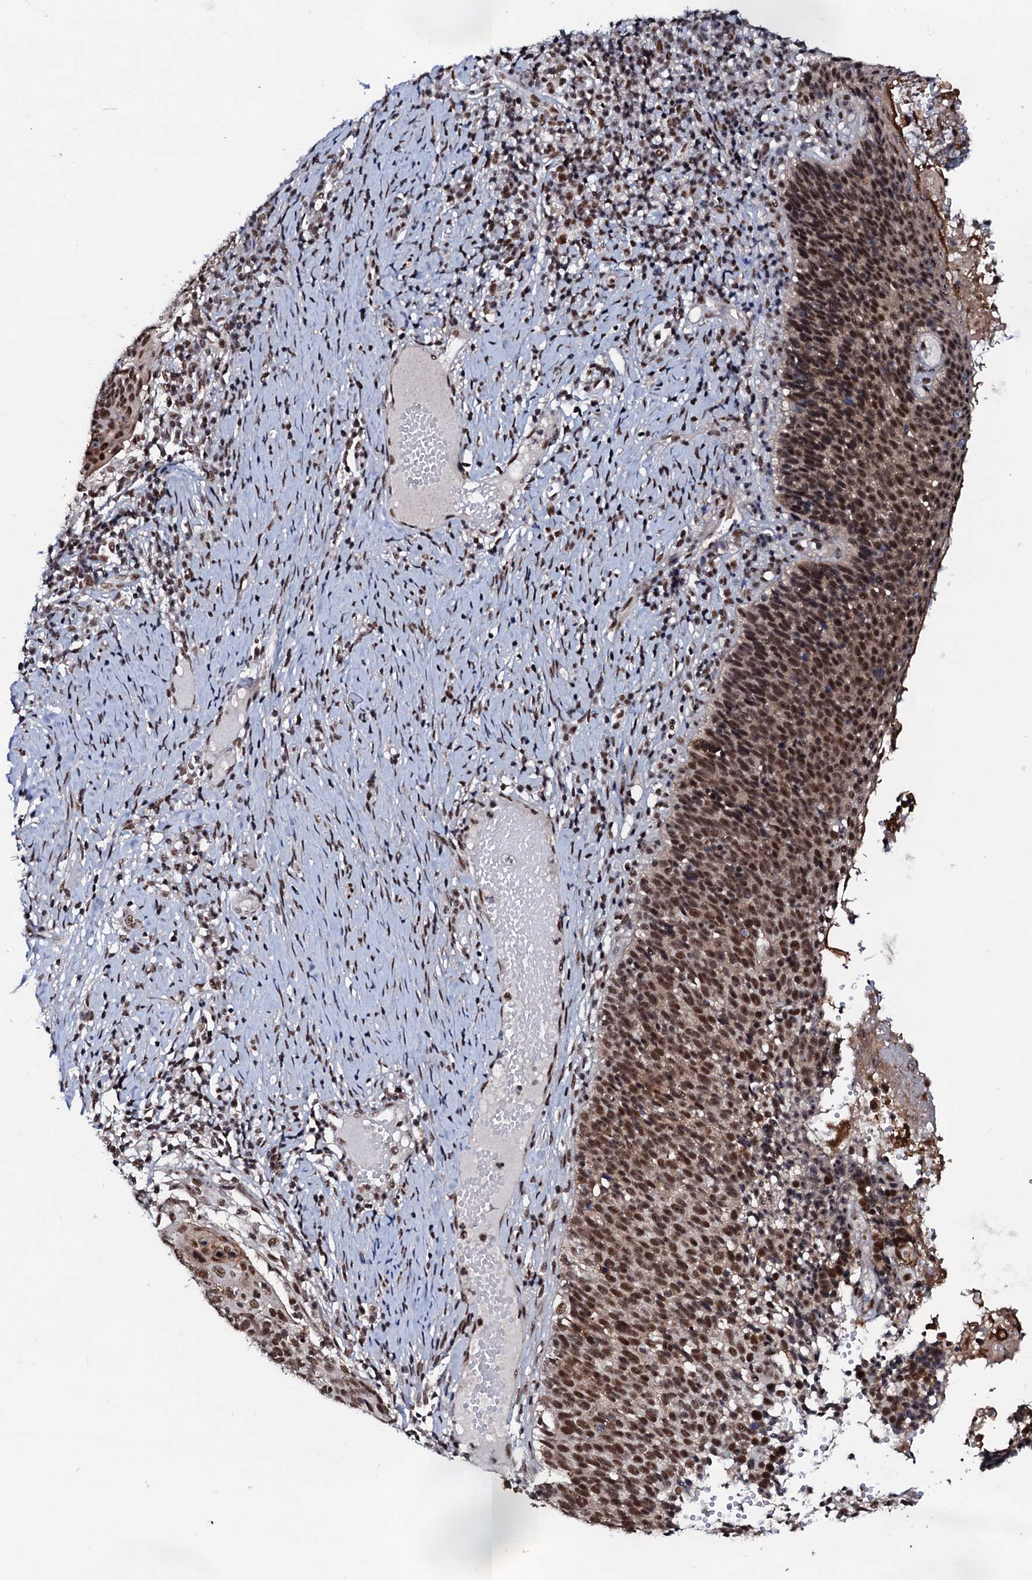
{"staining": {"intensity": "strong", "quantity": ">75%", "location": "nuclear"}, "tissue": "cervical cancer", "cell_type": "Tumor cells", "image_type": "cancer", "snomed": [{"axis": "morphology", "description": "Normal tissue, NOS"}, {"axis": "morphology", "description": "Squamous cell carcinoma, NOS"}, {"axis": "topography", "description": "Cervix"}], "caption": "DAB immunohistochemical staining of cervical squamous cell carcinoma demonstrates strong nuclear protein expression in approximately >75% of tumor cells.", "gene": "PRPF18", "patient": {"sex": "female", "age": 39}}